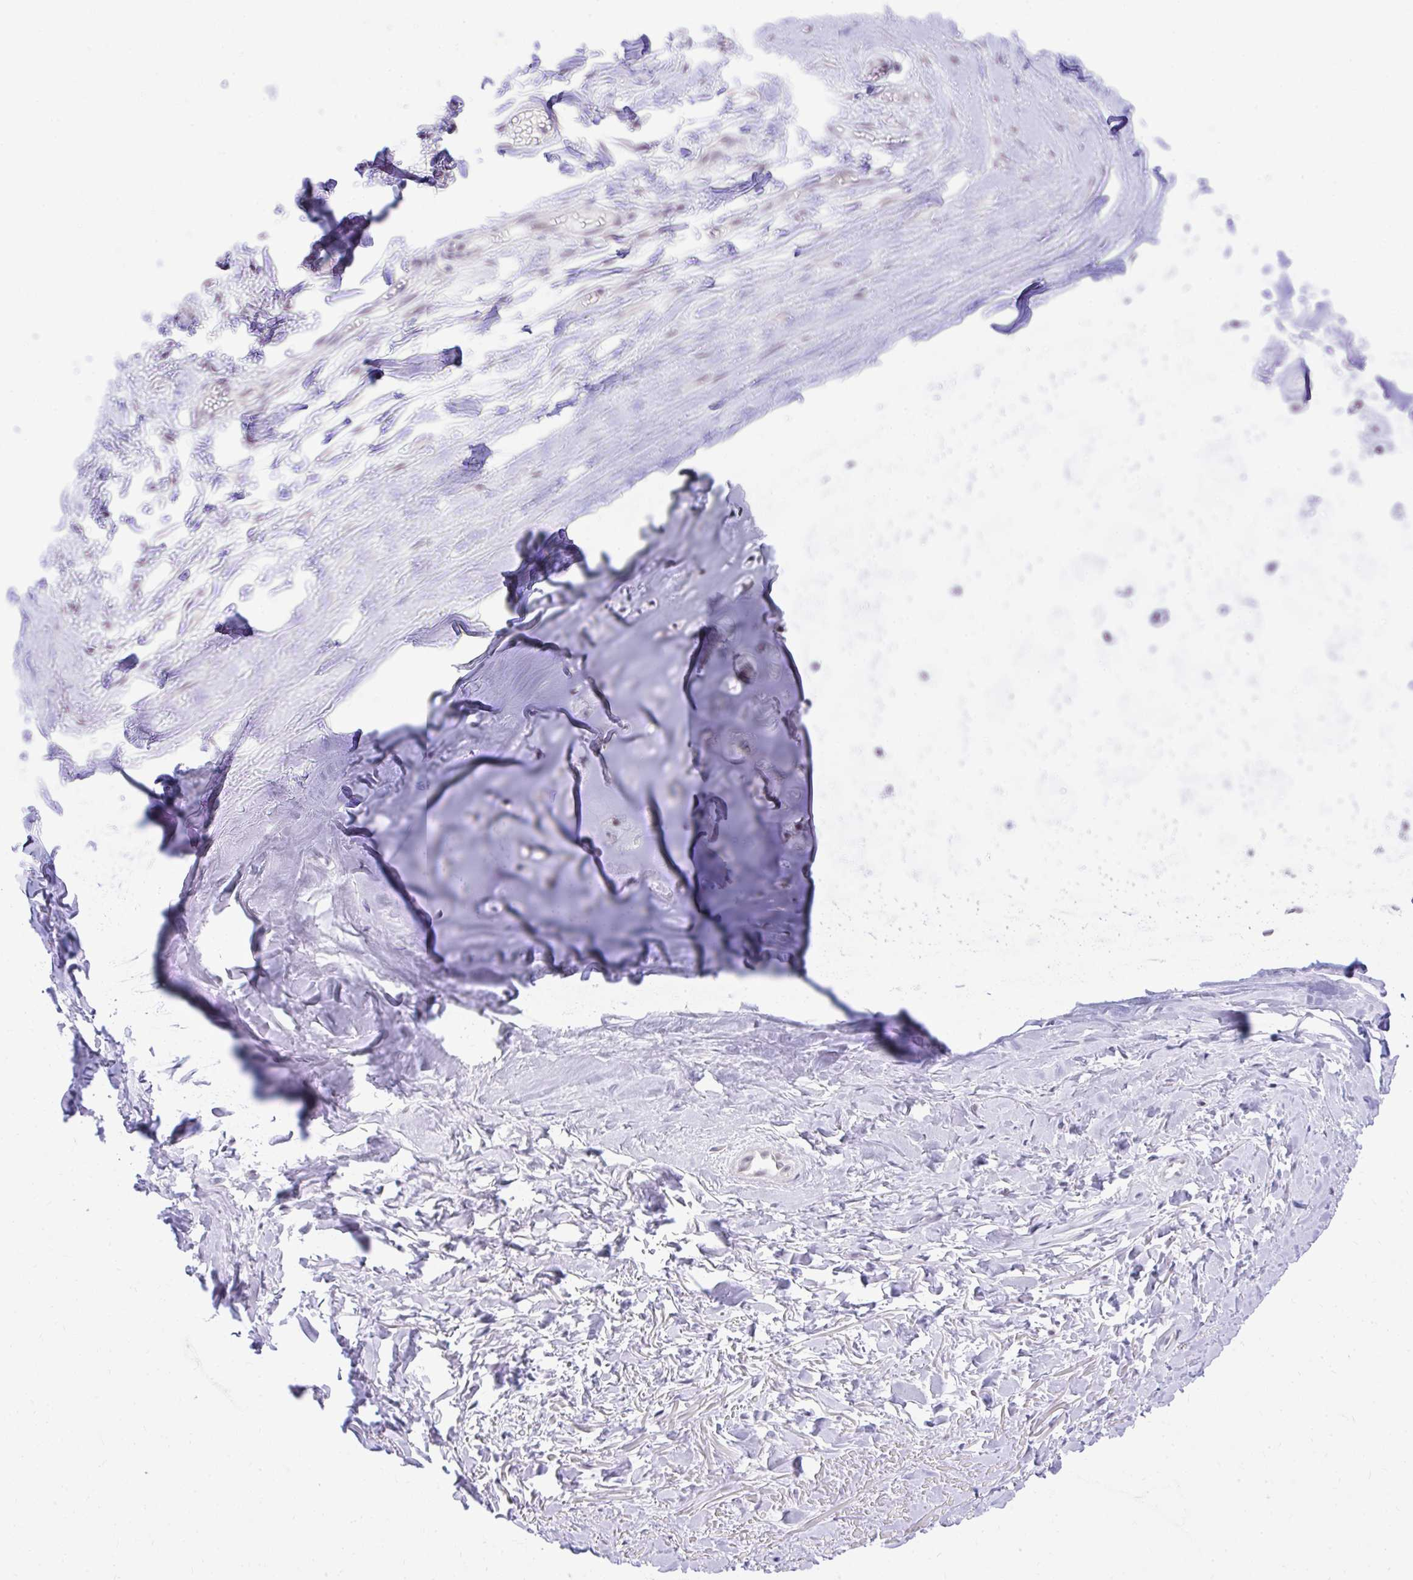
{"staining": {"intensity": "negative", "quantity": "none", "location": "none"}, "tissue": "adipose tissue", "cell_type": "Adipocytes", "image_type": "normal", "snomed": [{"axis": "morphology", "description": "Normal tissue, NOS"}, {"axis": "topography", "description": "Cartilage tissue"}, {"axis": "topography", "description": "Nasopharynx"}, {"axis": "topography", "description": "Thyroid gland"}], "caption": "Unremarkable adipose tissue was stained to show a protein in brown. There is no significant expression in adipocytes. Nuclei are stained in blue.", "gene": "EID3", "patient": {"sex": "male", "age": 63}}